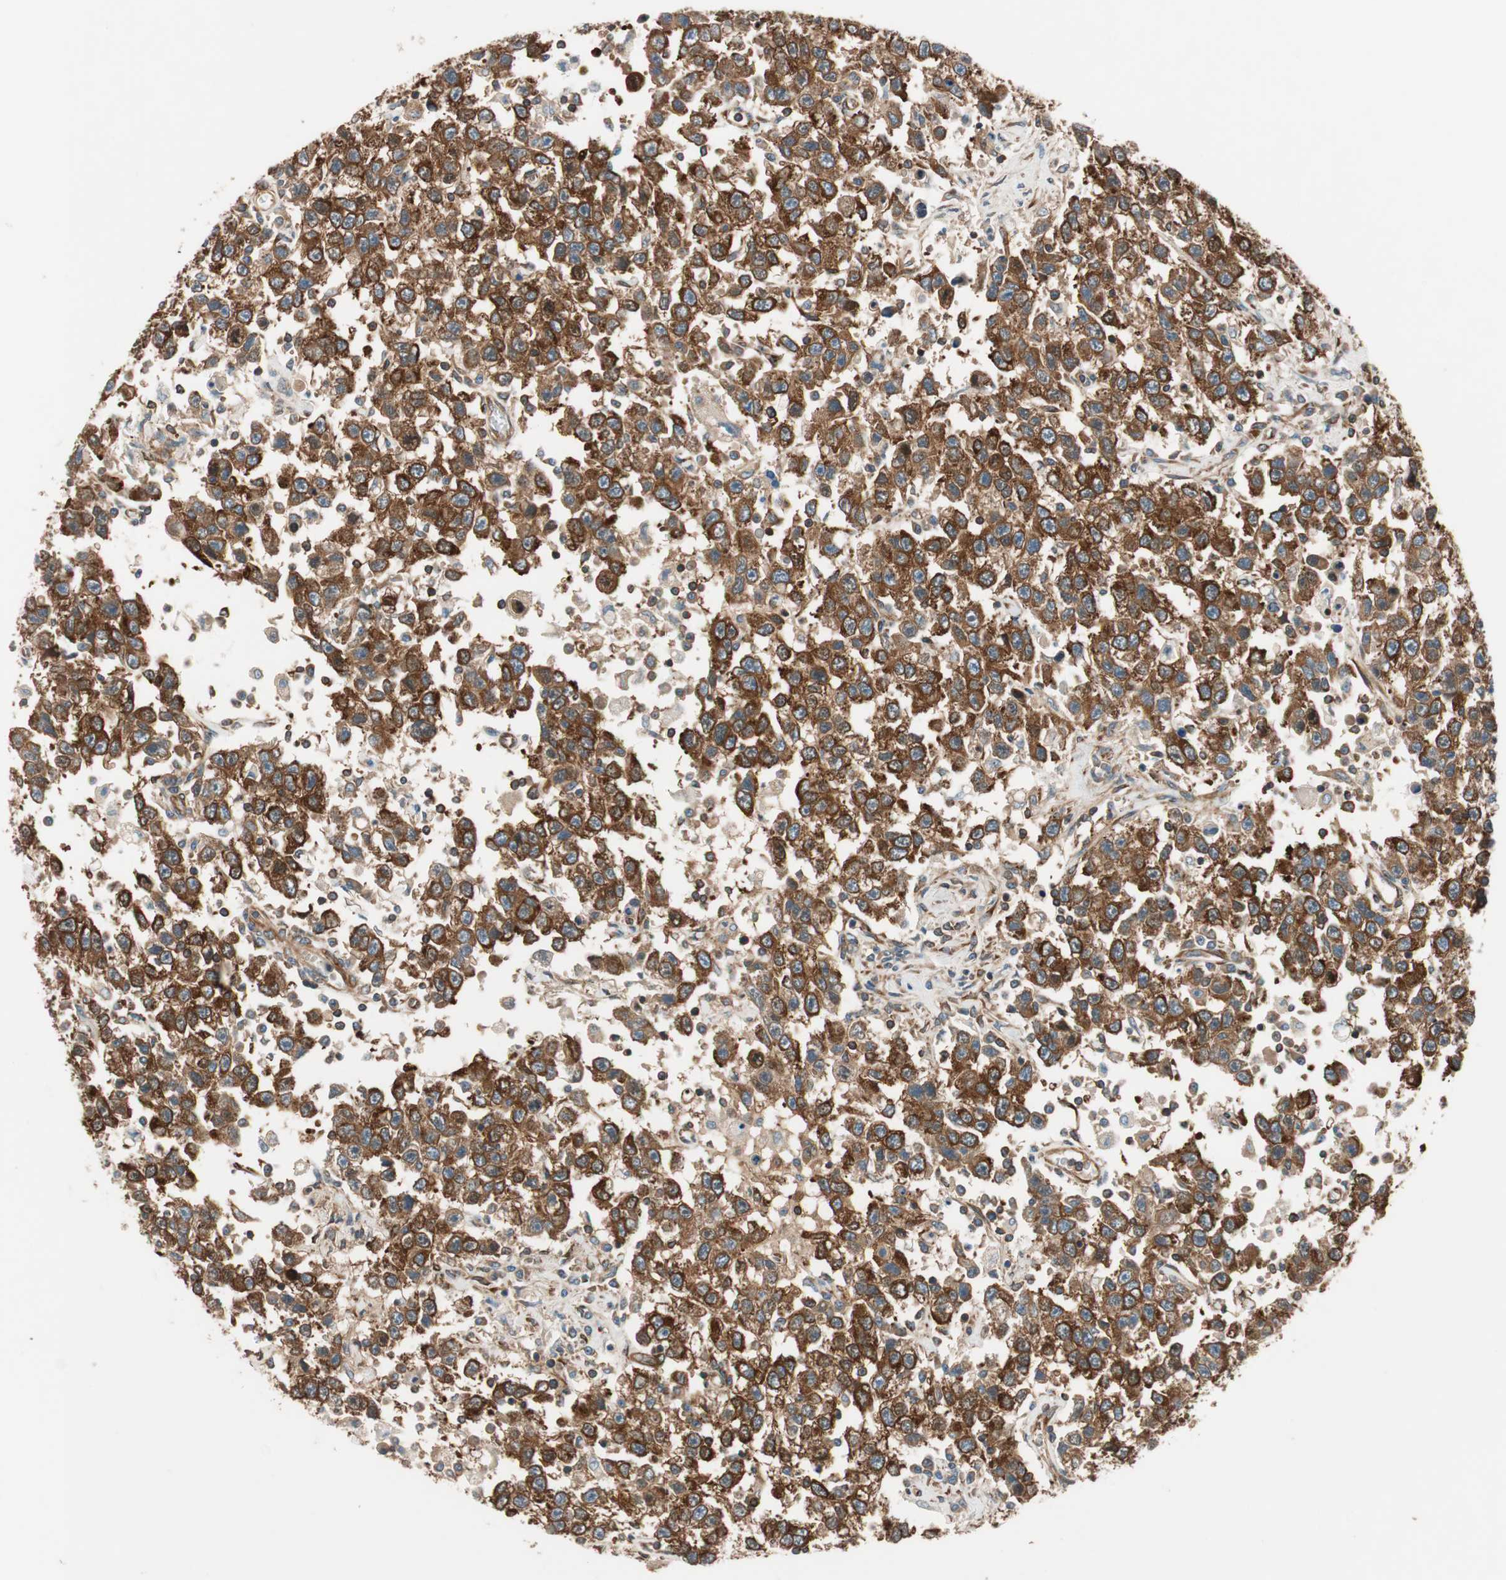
{"staining": {"intensity": "strong", "quantity": ">75%", "location": "cytoplasmic/membranous"}, "tissue": "testis cancer", "cell_type": "Tumor cells", "image_type": "cancer", "snomed": [{"axis": "morphology", "description": "Seminoma, NOS"}, {"axis": "topography", "description": "Testis"}], "caption": "Immunohistochemistry (DAB) staining of human testis seminoma displays strong cytoplasmic/membranous protein staining in about >75% of tumor cells.", "gene": "WASL", "patient": {"sex": "male", "age": 41}}